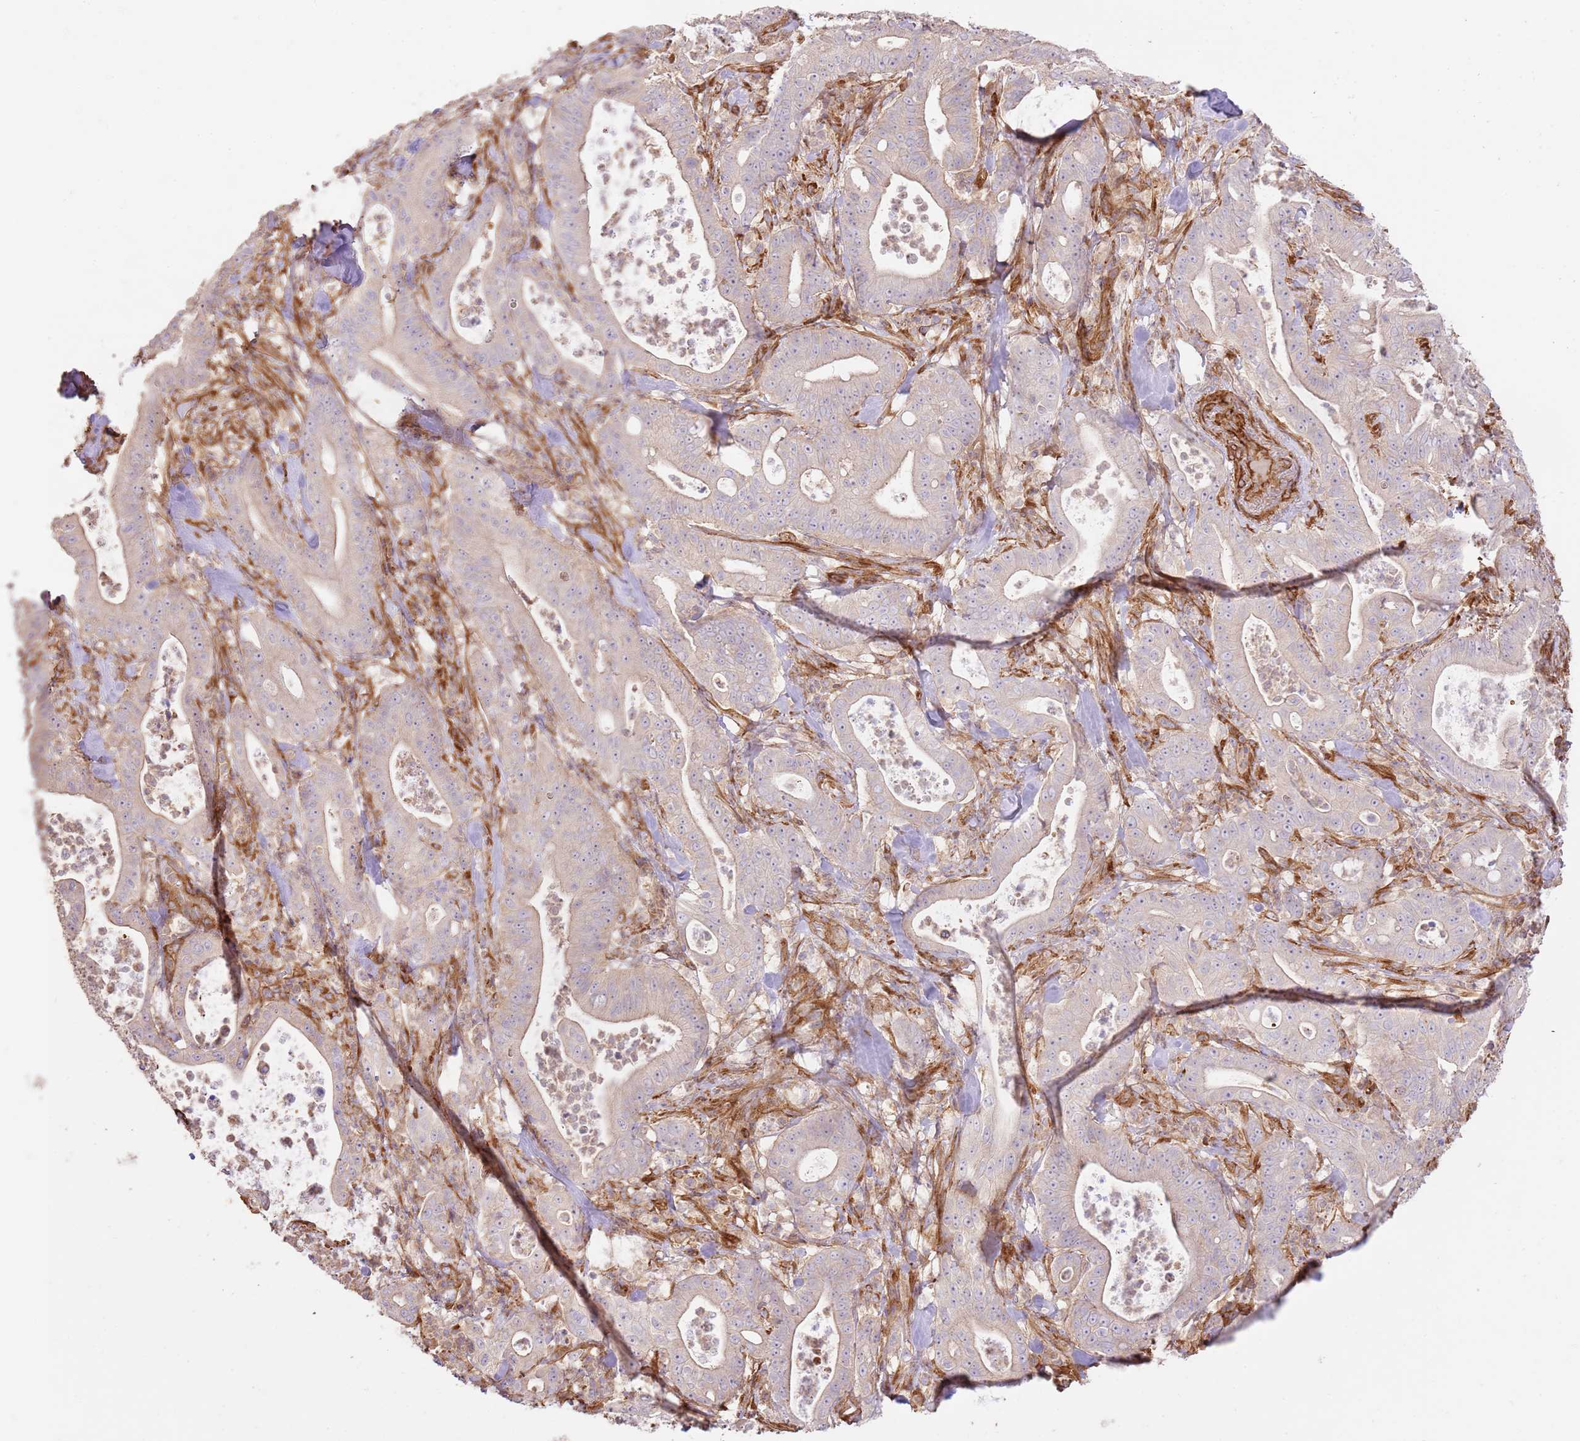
{"staining": {"intensity": "weak", "quantity": "<25%", "location": "cytoplasmic/membranous"}, "tissue": "pancreatic cancer", "cell_type": "Tumor cells", "image_type": "cancer", "snomed": [{"axis": "morphology", "description": "Adenocarcinoma, NOS"}, {"axis": "topography", "description": "Pancreas"}], "caption": "The micrograph shows no staining of tumor cells in adenocarcinoma (pancreatic).", "gene": "ZBTB39", "patient": {"sex": "male", "age": 71}}